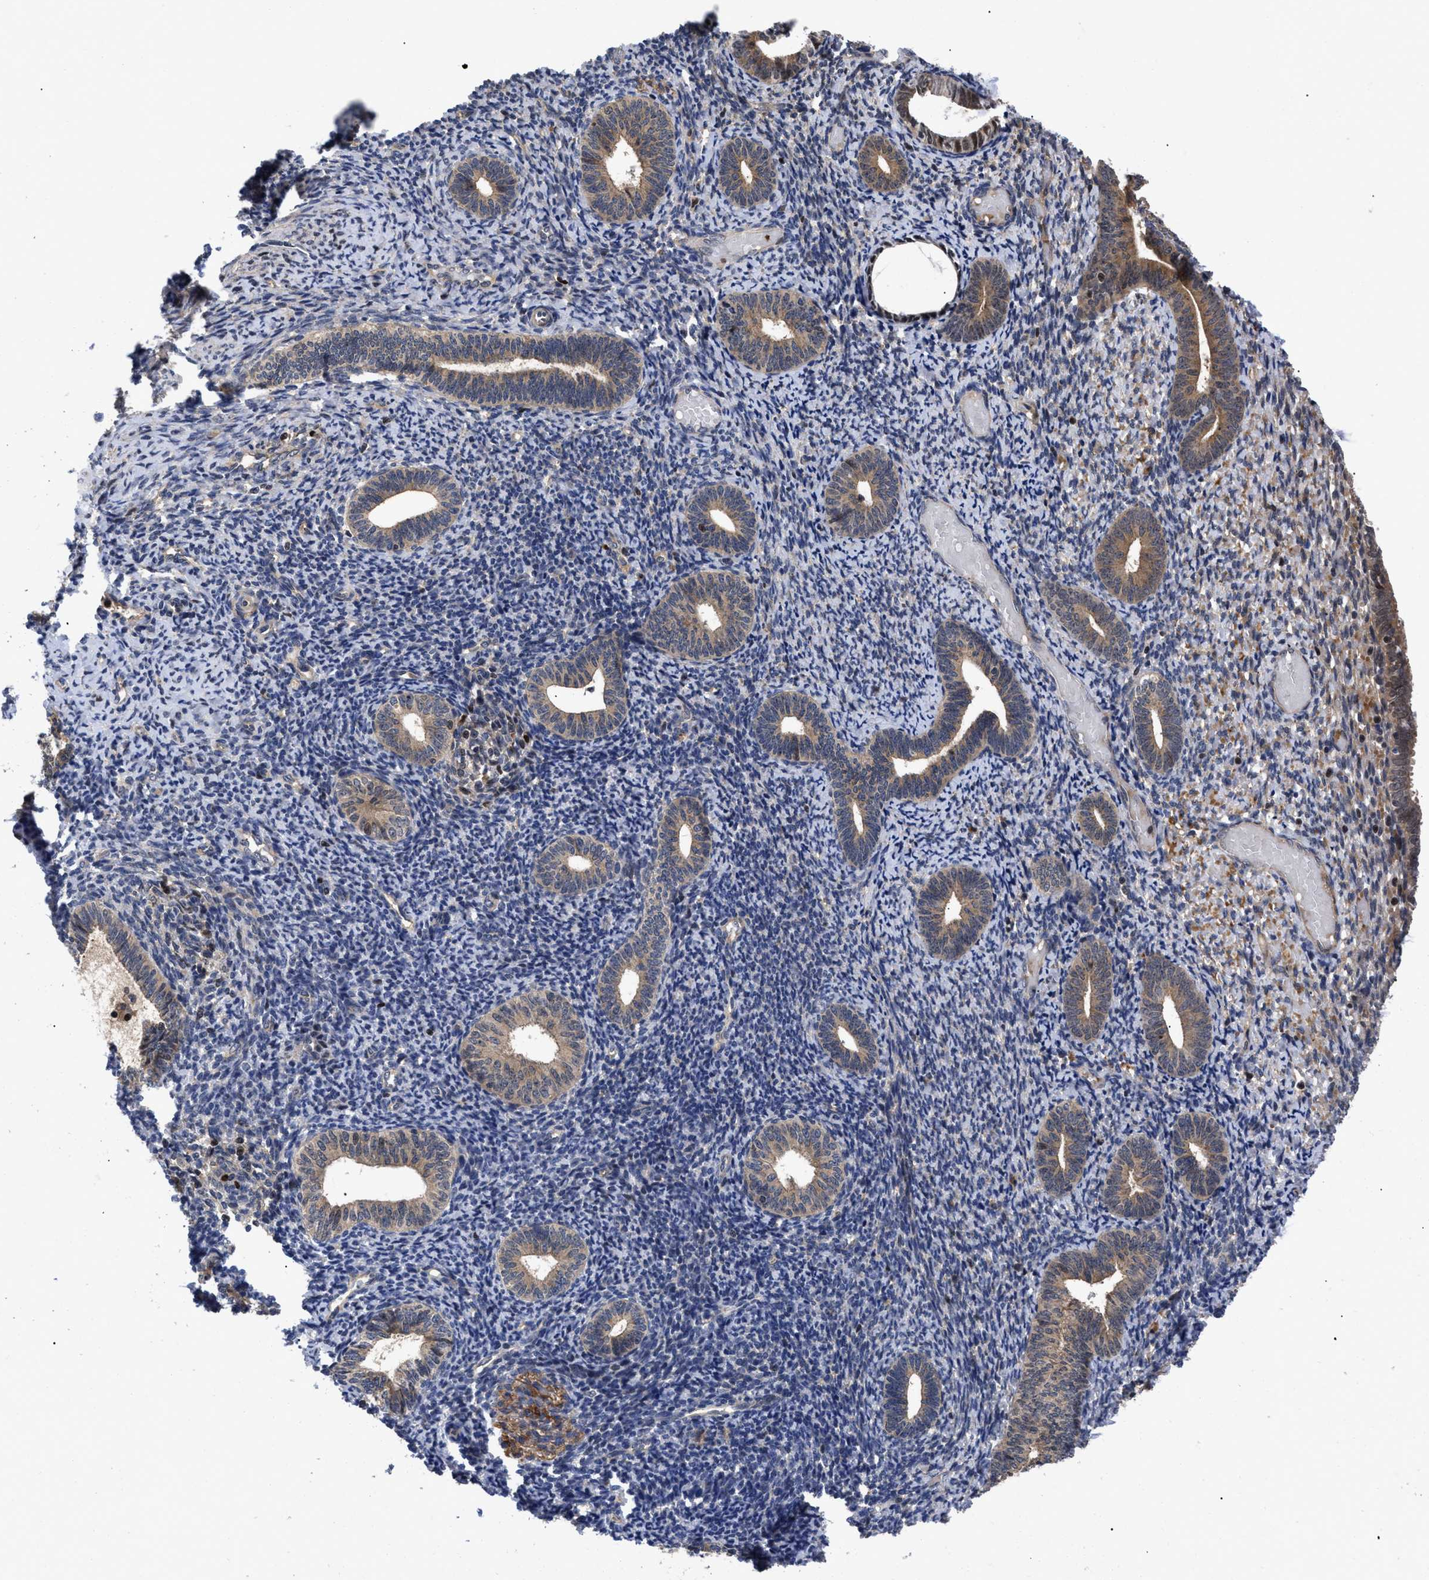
{"staining": {"intensity": "moderate", "quantity": "<25%", "location": "cytoplasmic/membranous,nuclear"}, "tissue": "endometrium", "cell_type": "Cells in endometrial stroma", "image_type": "normal", "snomed": [{"axis": "morphology", "description": "Normal tissue, NOS"}, {"axis": "topography", "description": "Endometrium"}], "caption": "Moderate cytoplasmic/membranous,nuclear protein positivity is seen in approximately <25% of cells in endometrial stroma in endometrium.", "gene": "FAM200A", "patient": {"sex": "female", "age": 66}}